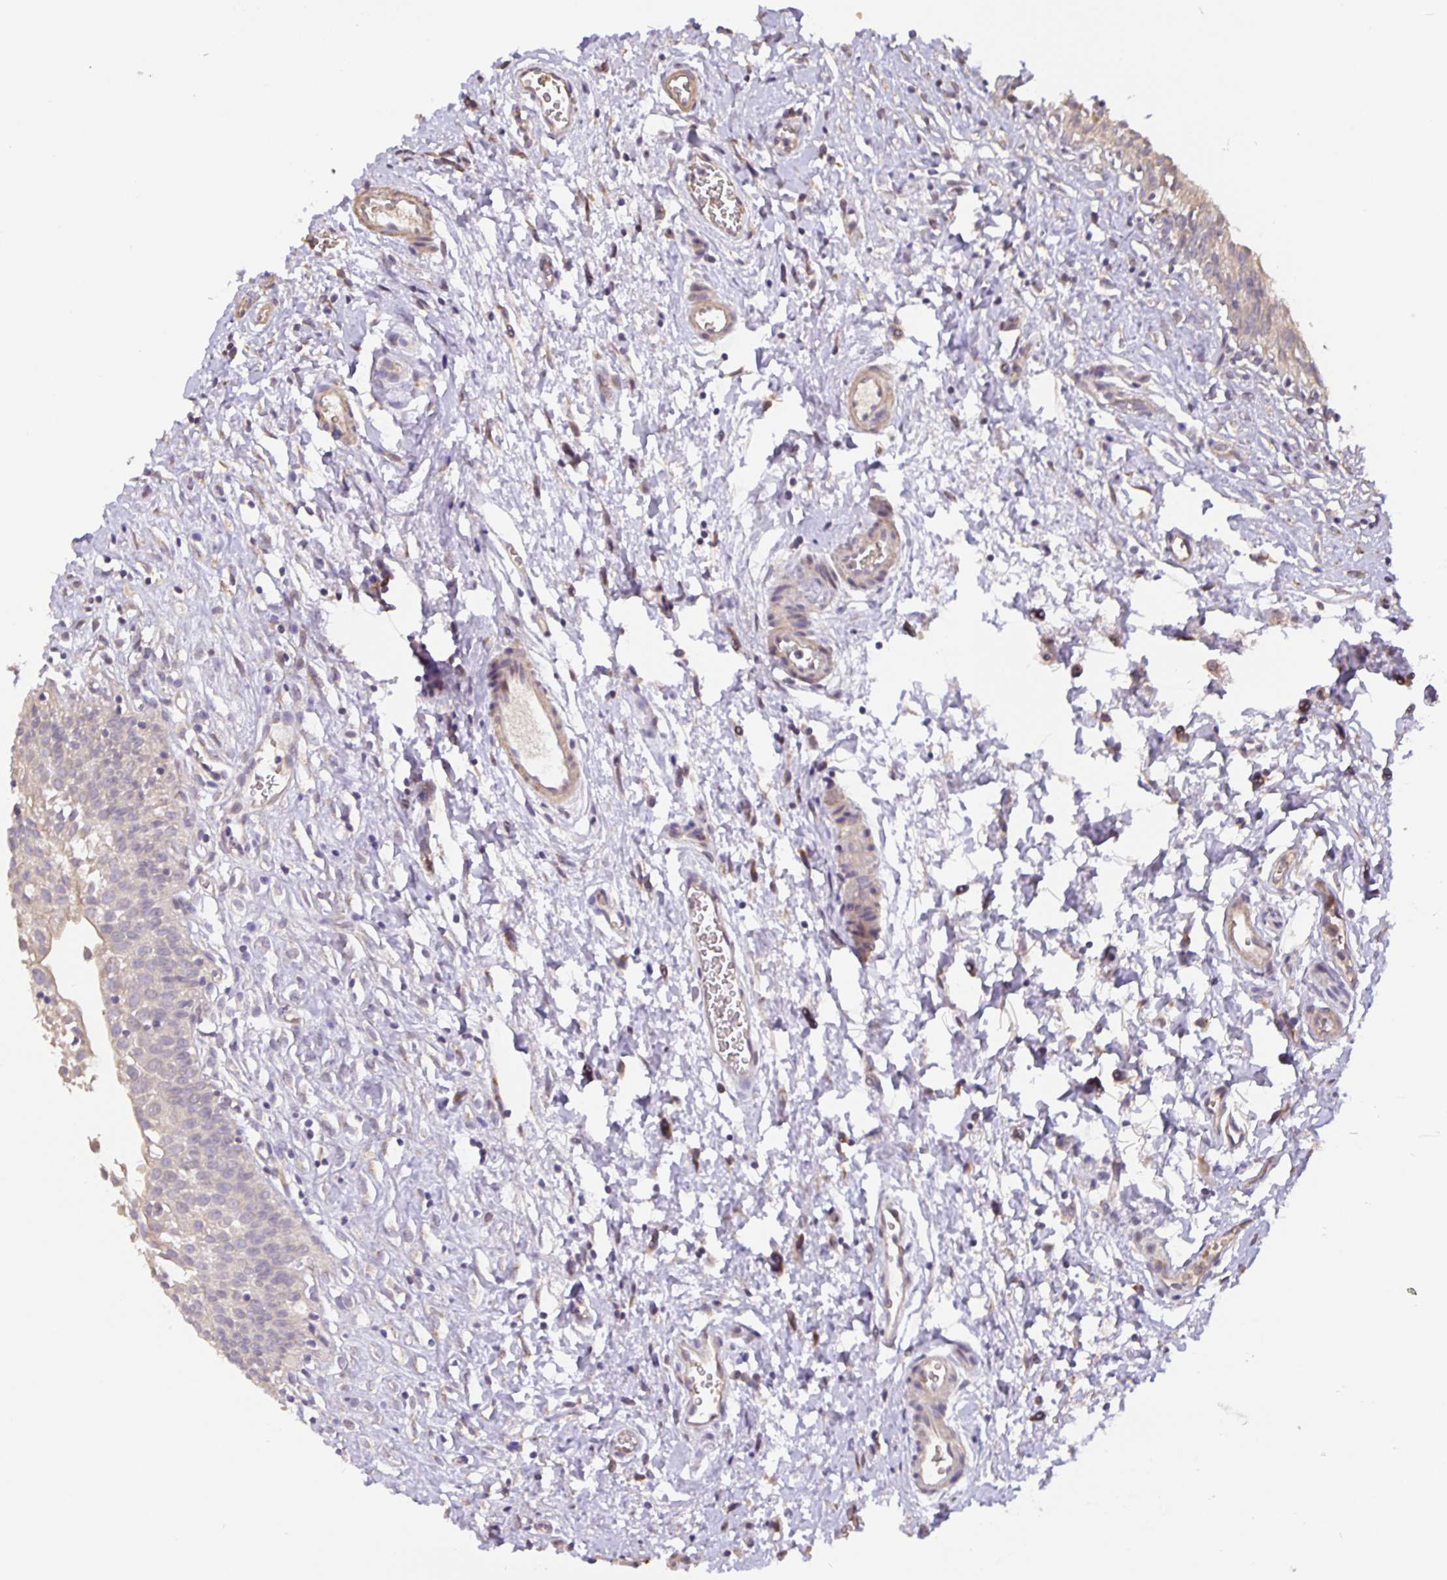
{"staining": {"intensity": "weak", "quantity": "<25%", "location": "cytoplasmic/membranous"}, "tissue": "urinary bladder", "cell_type": "Urothelial cells", "image_type": "normal", "snomed": [{"axis": "morphology", "description": "Normal tissue, NOS"}, {"axis": "topography", "description": "Urinary bladder"}], "caption": "Normal urinary bladder was stained to show a protein in brown. There is no significant positivity in urothelial cells. (Stains: DAB (3,3'-diaminobenzidine) immunohistochemistry with hematoxylin counter stain, Microscopy: brightfield microscopy at high magnification).", "gene": "TMEM71", "patient": {"sex": "male", "age": 51}}